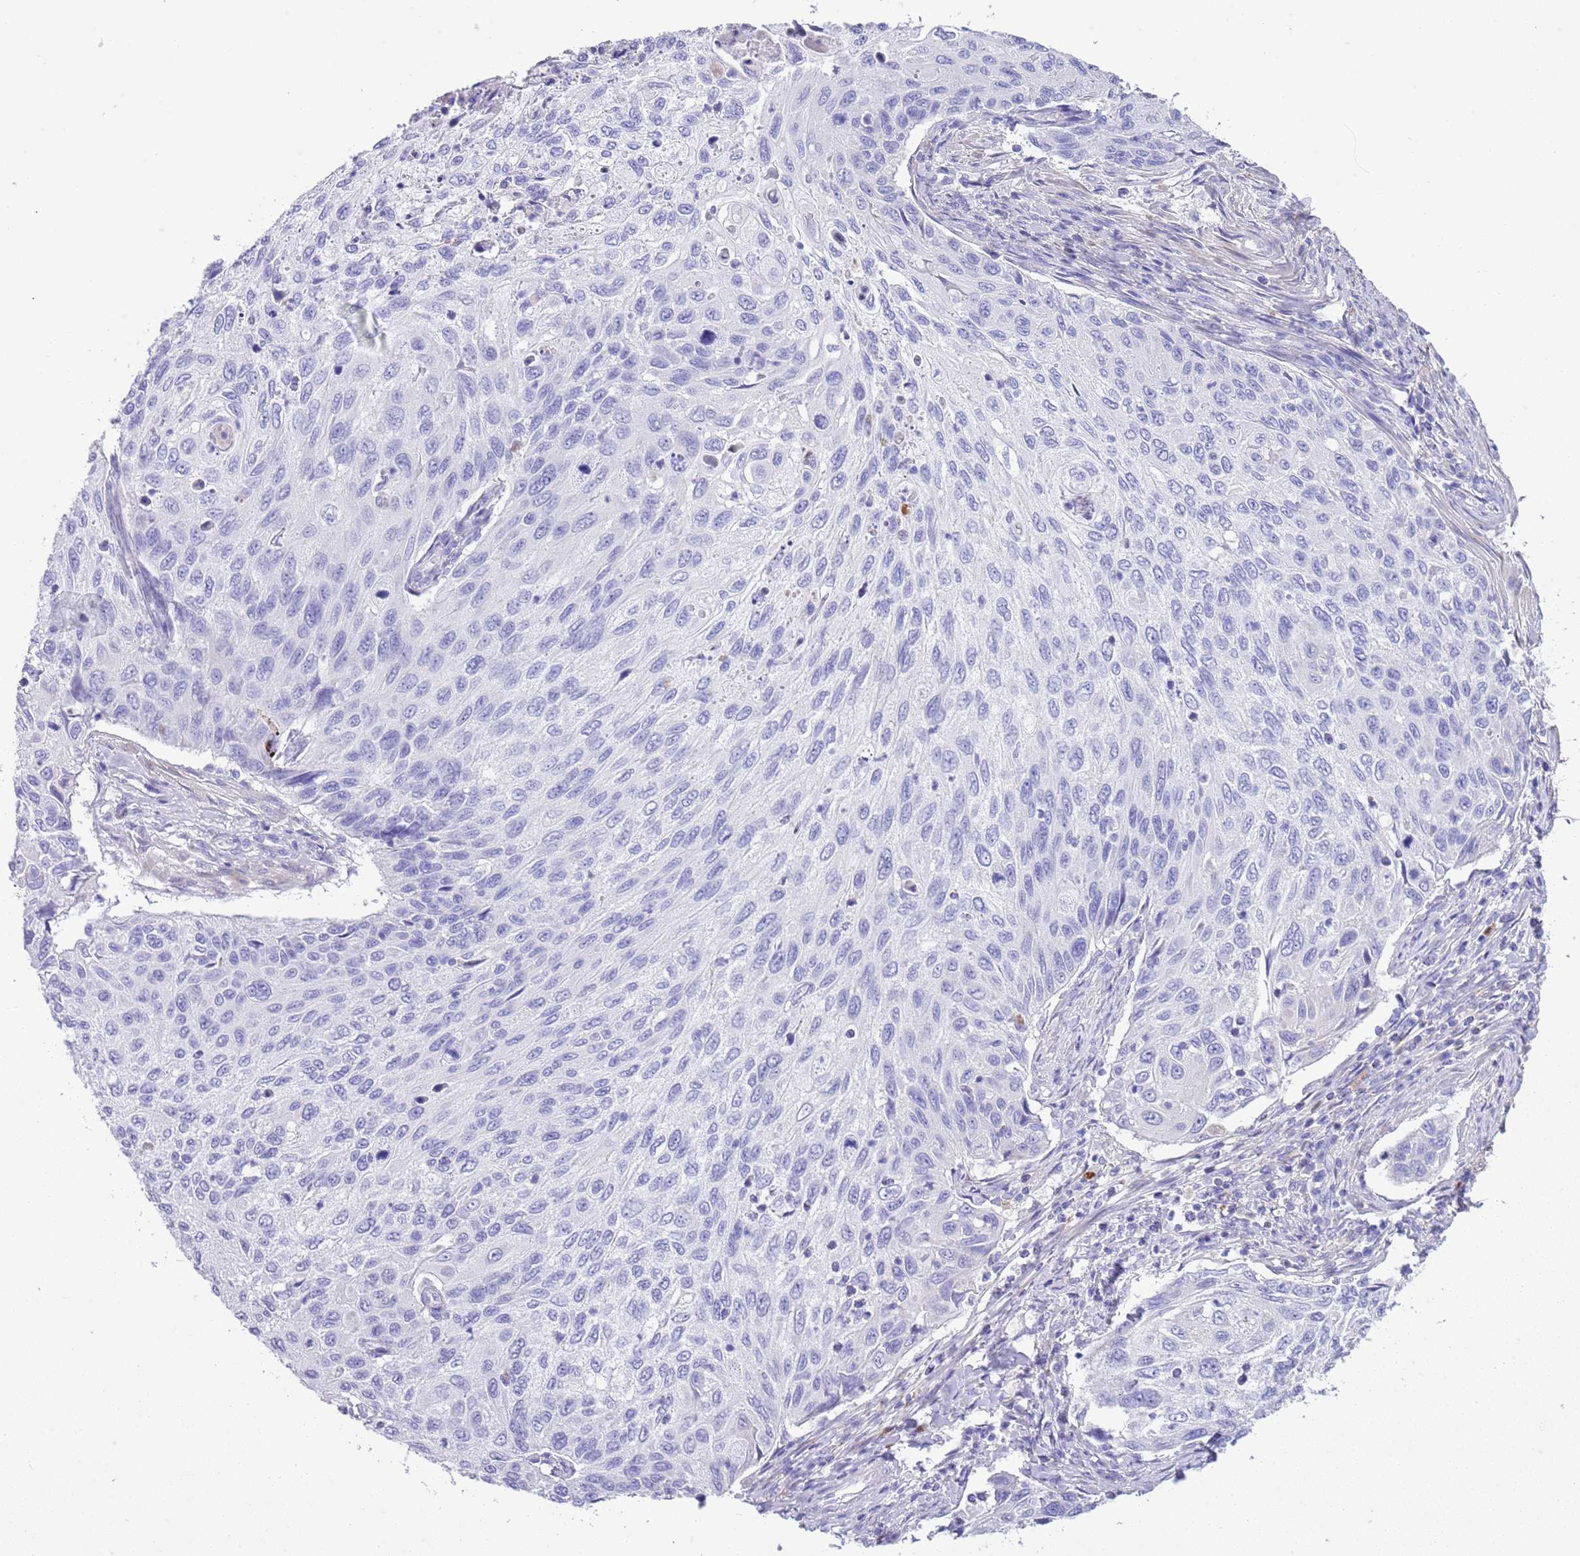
{"staining": {"intensity": "negative", "quantity": "none", "location": "none"}, "tissue": "cervical cancer", "cell_type": "Tumor cells", "image_type": "cancer", "snomed": [{"axis": "morphology", "description": "Squamous cell carcinoma, NOS"}, {"axis": "topography", "description": "Cervix"}], "caption": "Cervical squamous cell carcinoma was stained to show a protein in brown. There is no significant expression in tumor cells. (Immunohistochemistry, brightfield microscopy, high magnification).", "gene": "ABHD17C", "patient": {"sex": "female", "age": 70}}